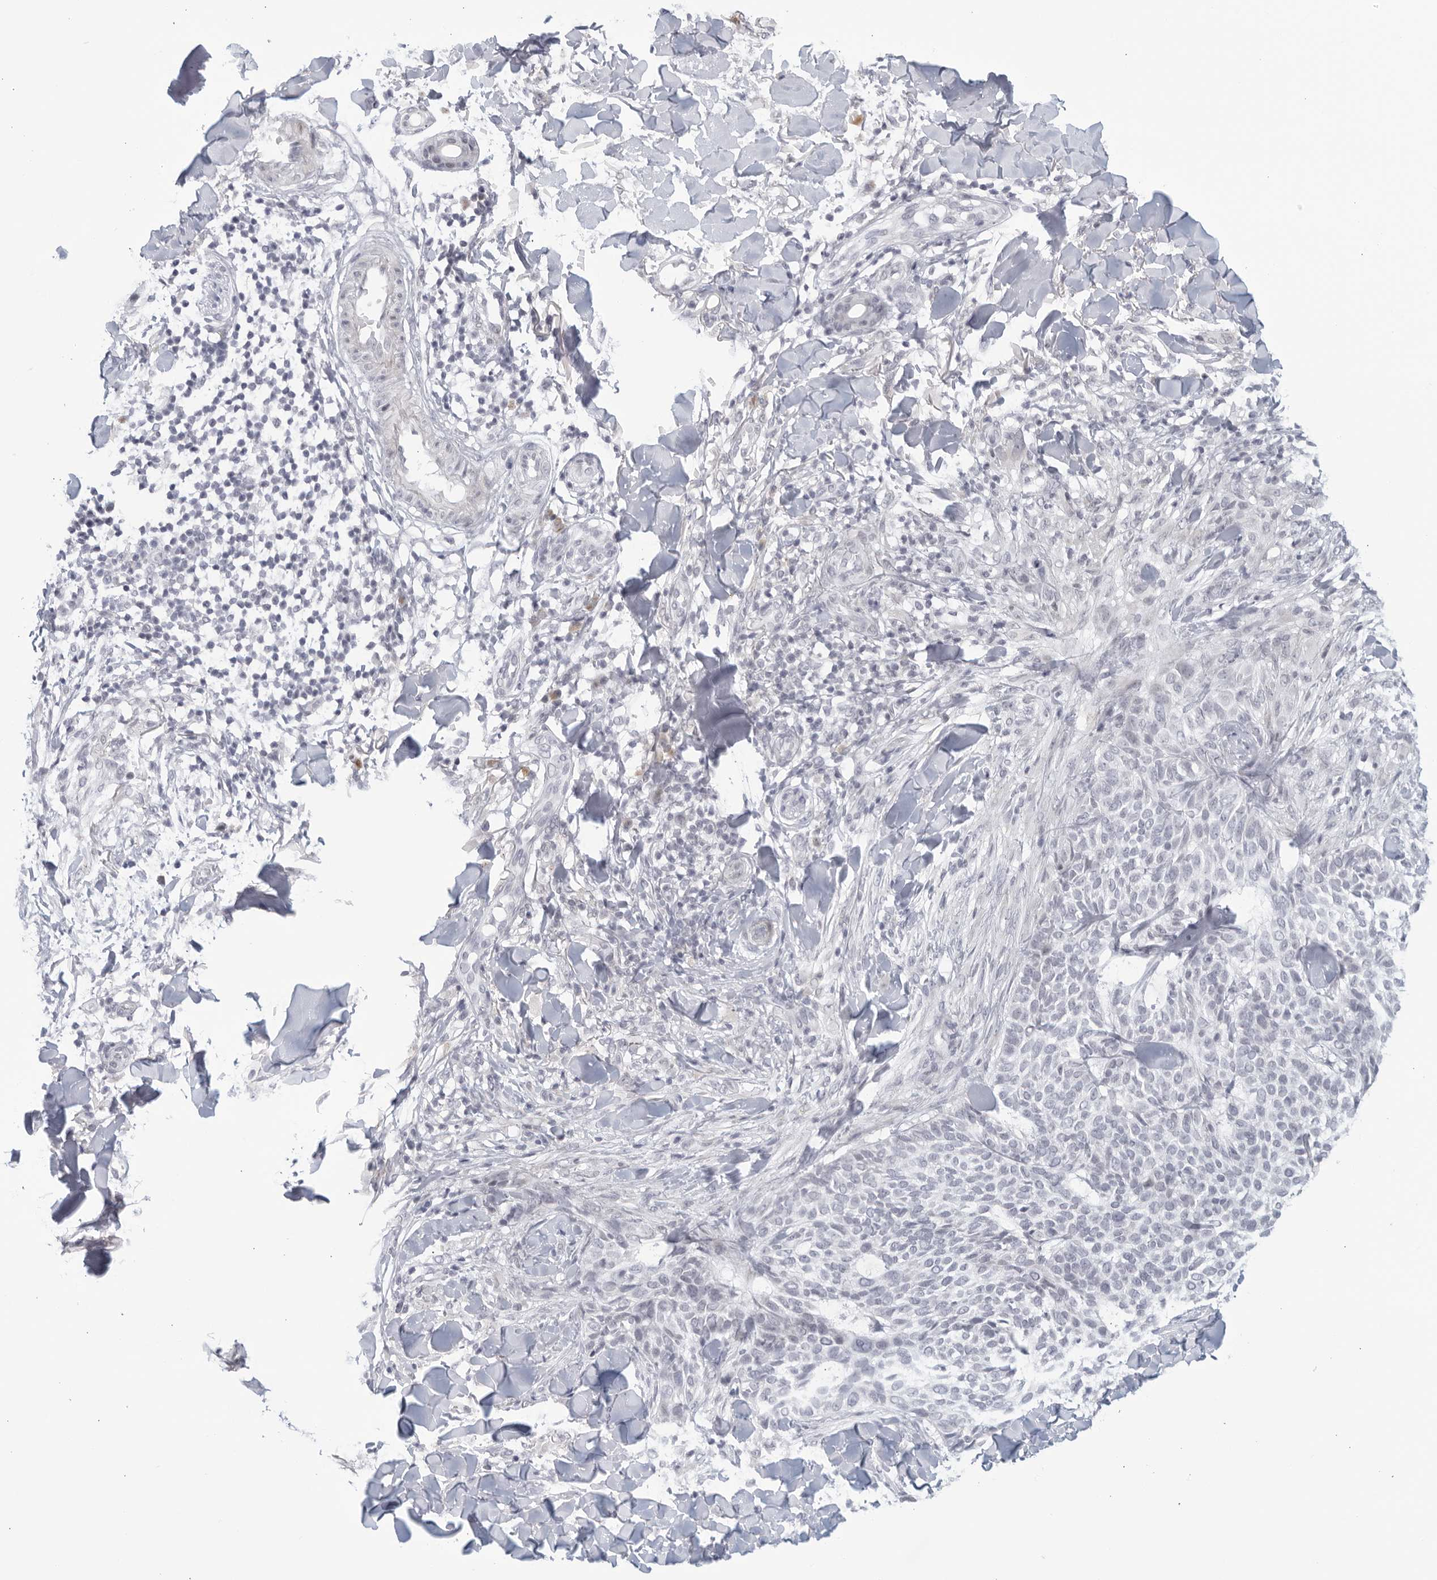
{"staining": {"intensity": "negative", "quantity": "none", "location": "none"}, "tissue": "skin cancer", "cell_type": "Tumor cells", "image_type": "cancer", "snomed": [{"axis": "morphology", "description": "Normal tissue, NOS"}, {"axis": "morphology", "description": "Basal cell carcinoma"}, {"axis": "topography", "description": "Skin"}], "caption": "DAB immunohistochemical staining of human basal cell carcinoma (skin) demonstrates no significant positivity in tumor cells.", "gene": "WDTC1", "patient": {"sex": "male", "age": 67}}